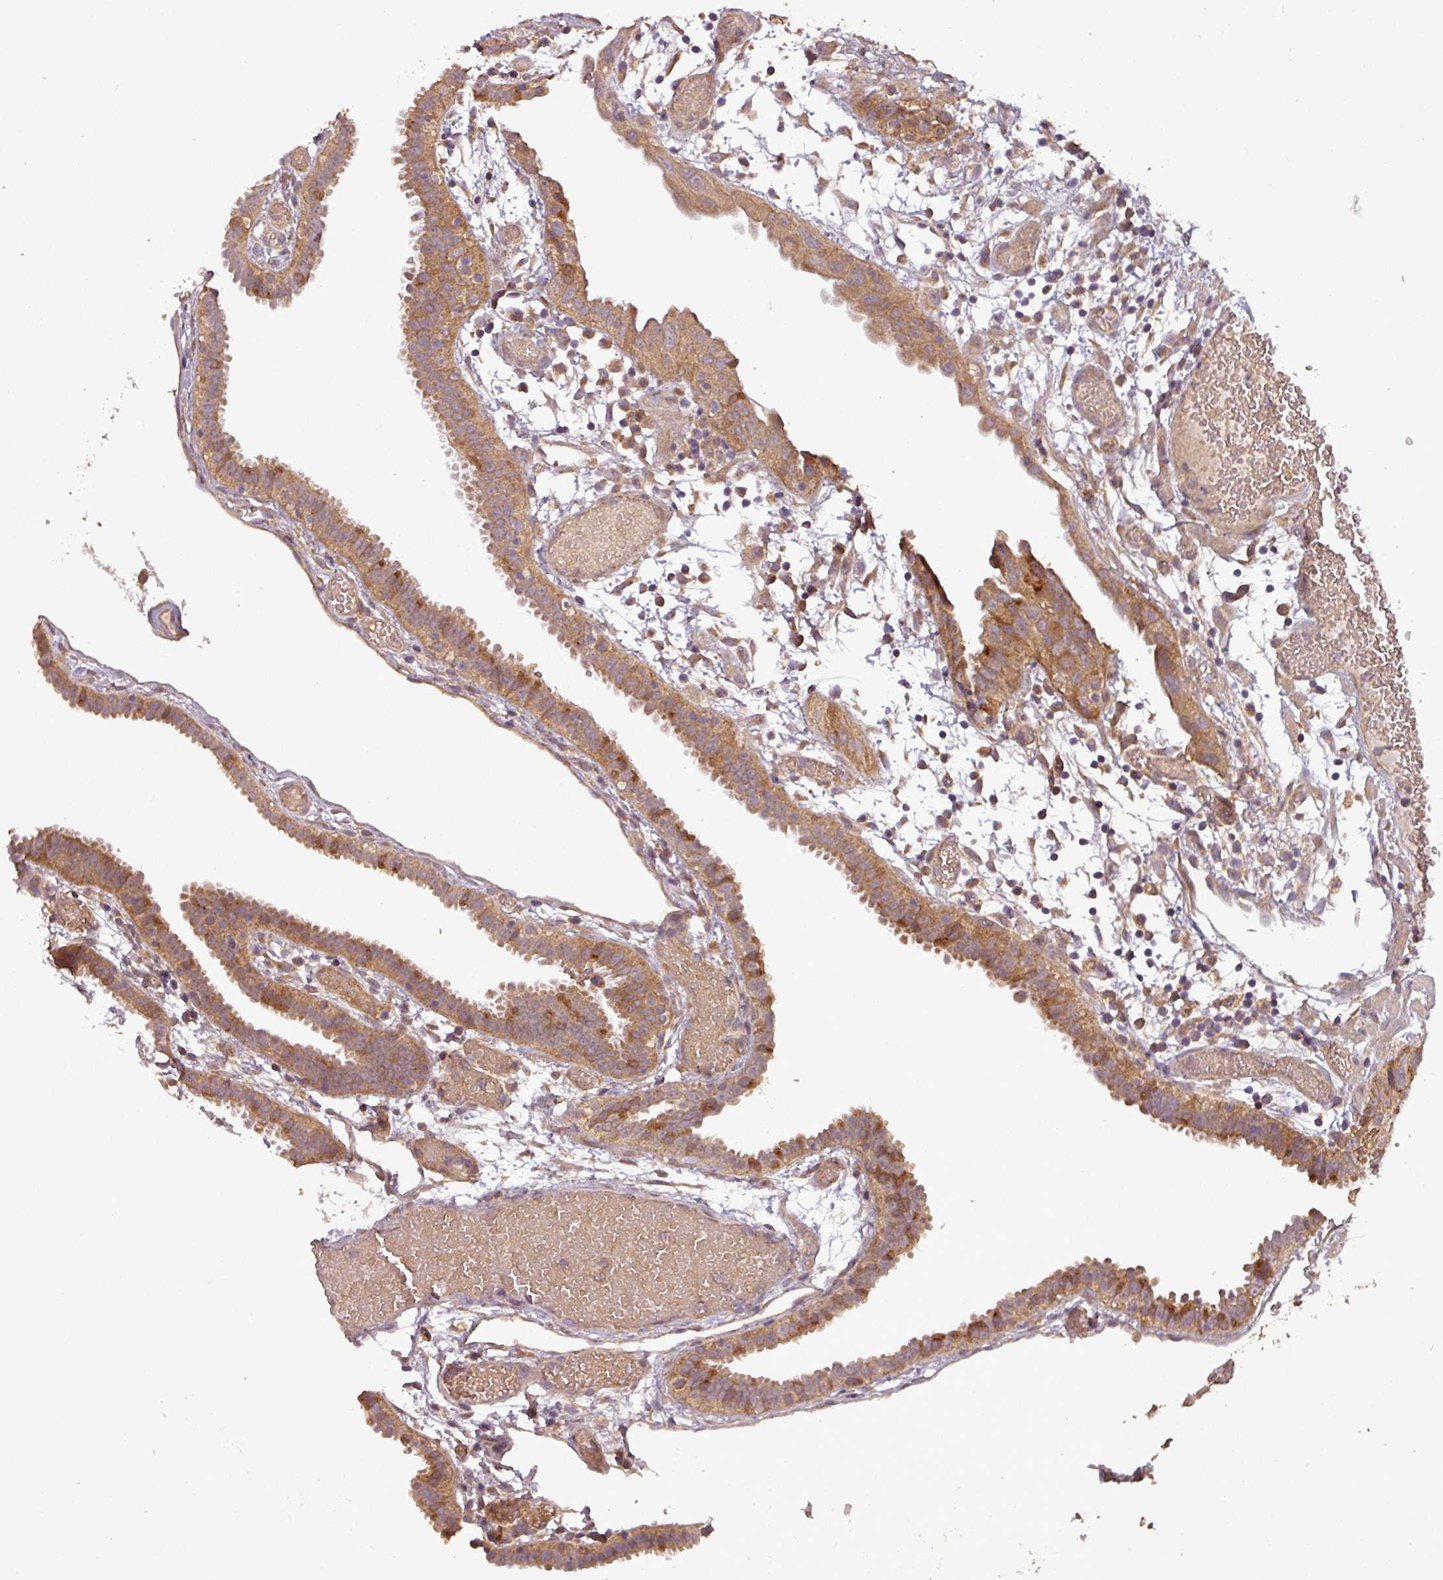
{"staining": {"intensity": "moderate", "quantity": ">75%", "location": "cytoplasmic/membranous"}, "tissue": "fallopian tube", "cell_type": "Glandular cells", "image_type": "normal", "snomed": [{"axis": "morphology", "description": "Normal tissue, NOS"}, {"axis": "topography", "description": "Fallopian tube"}], "caption": "Human fallopian tube stained with a brown dye demonstrates moderate cytoplasmic/membranous positive staining in approximately >75% of glandular cells.", "gene": "NT5C3A", "patient": {"sex": "female", "age": 37}}